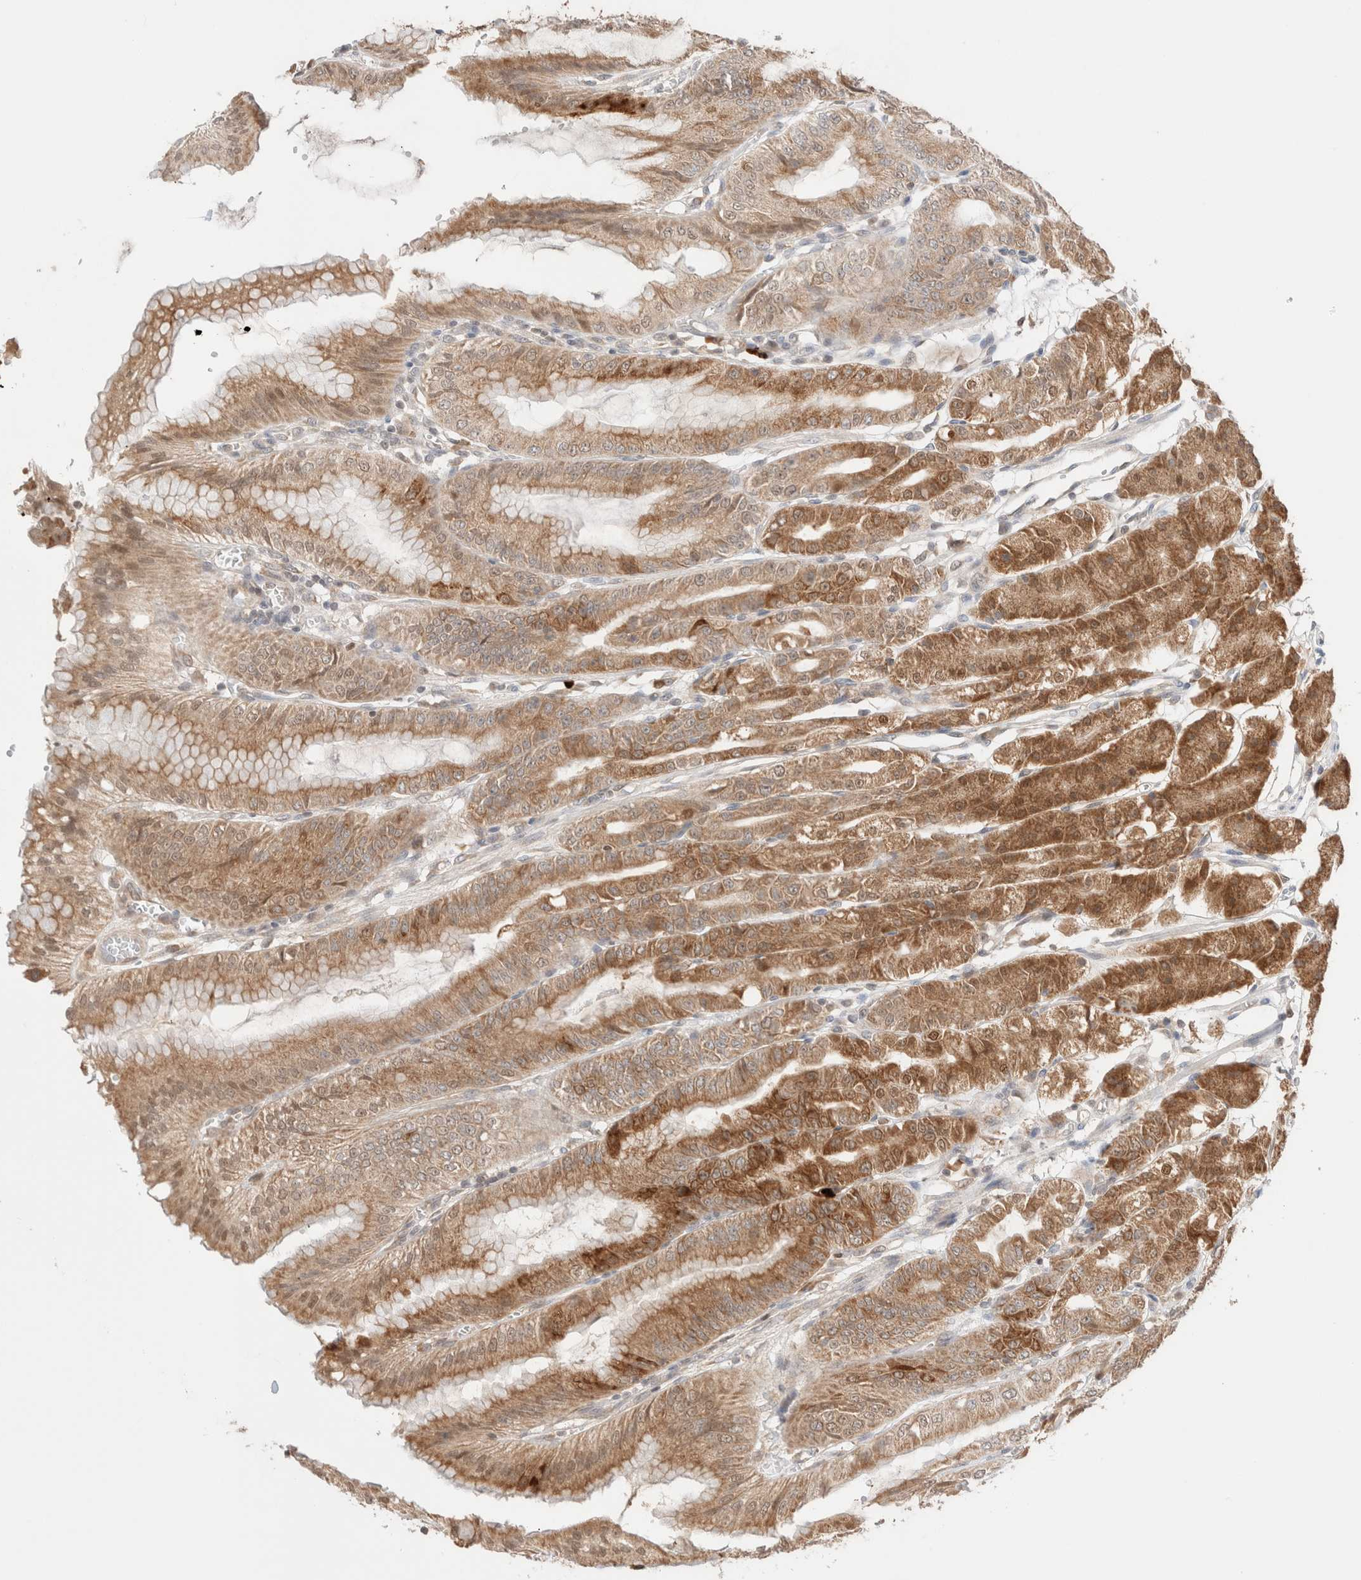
{"staining": {"intensity": "moderate", "quantity": ">75%", "location": "cytoplasmic/membranous,nuclear"}, "tissue": "stomach", "cell_type": "Glandular cells", "image_type": "normal", "snomed": [{"axis": "morphology", "description": "Normal tissue, NOS"}, {"axis": "topography", "description": "Stomach, lower"}], "caption": "Protein staining of normal stomach shows moderate cytoplasmic/membranous,nuclear positivity in approximately >75% of glandular cells.", "gene": "XKR4", "patient": {"sex": "male", "age": 71}}